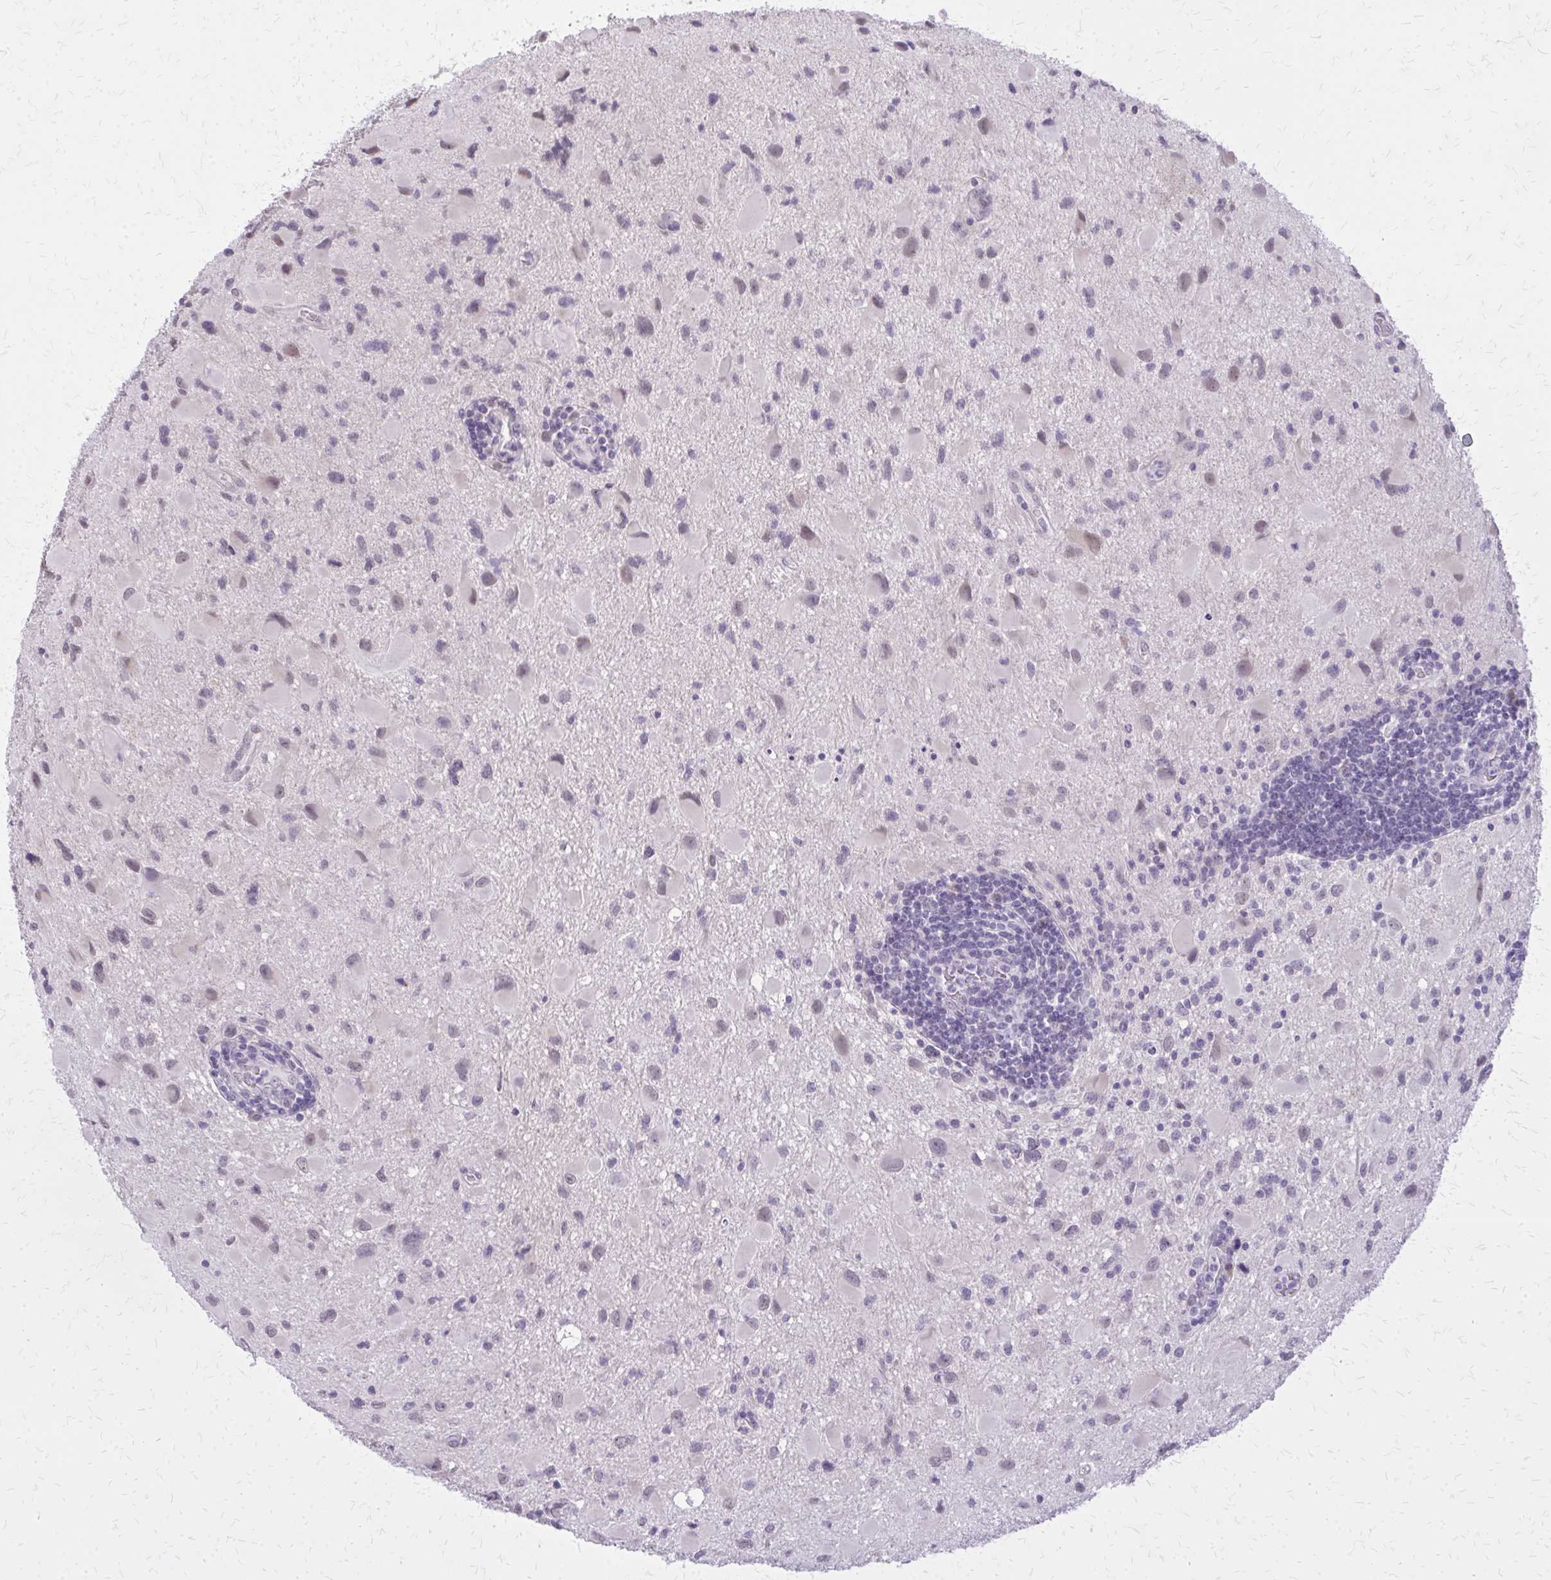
{"staining": {"intensity": "negative", "quantity": "none", "location": "none"}, "tissue": "glioma", "cell_type": "Tumor cells", "image_type": "cancer", "snomed": [{"axis": "morphology", "description": "Glioma, malignant, Low grade"}, {"axis": "topography", "description": "Brain"}], "caption": "The micrograph shows no staining of tumor cells in glioma.", "gene": "PLCB1", "patient": {"sex": "female", "age": 32}}